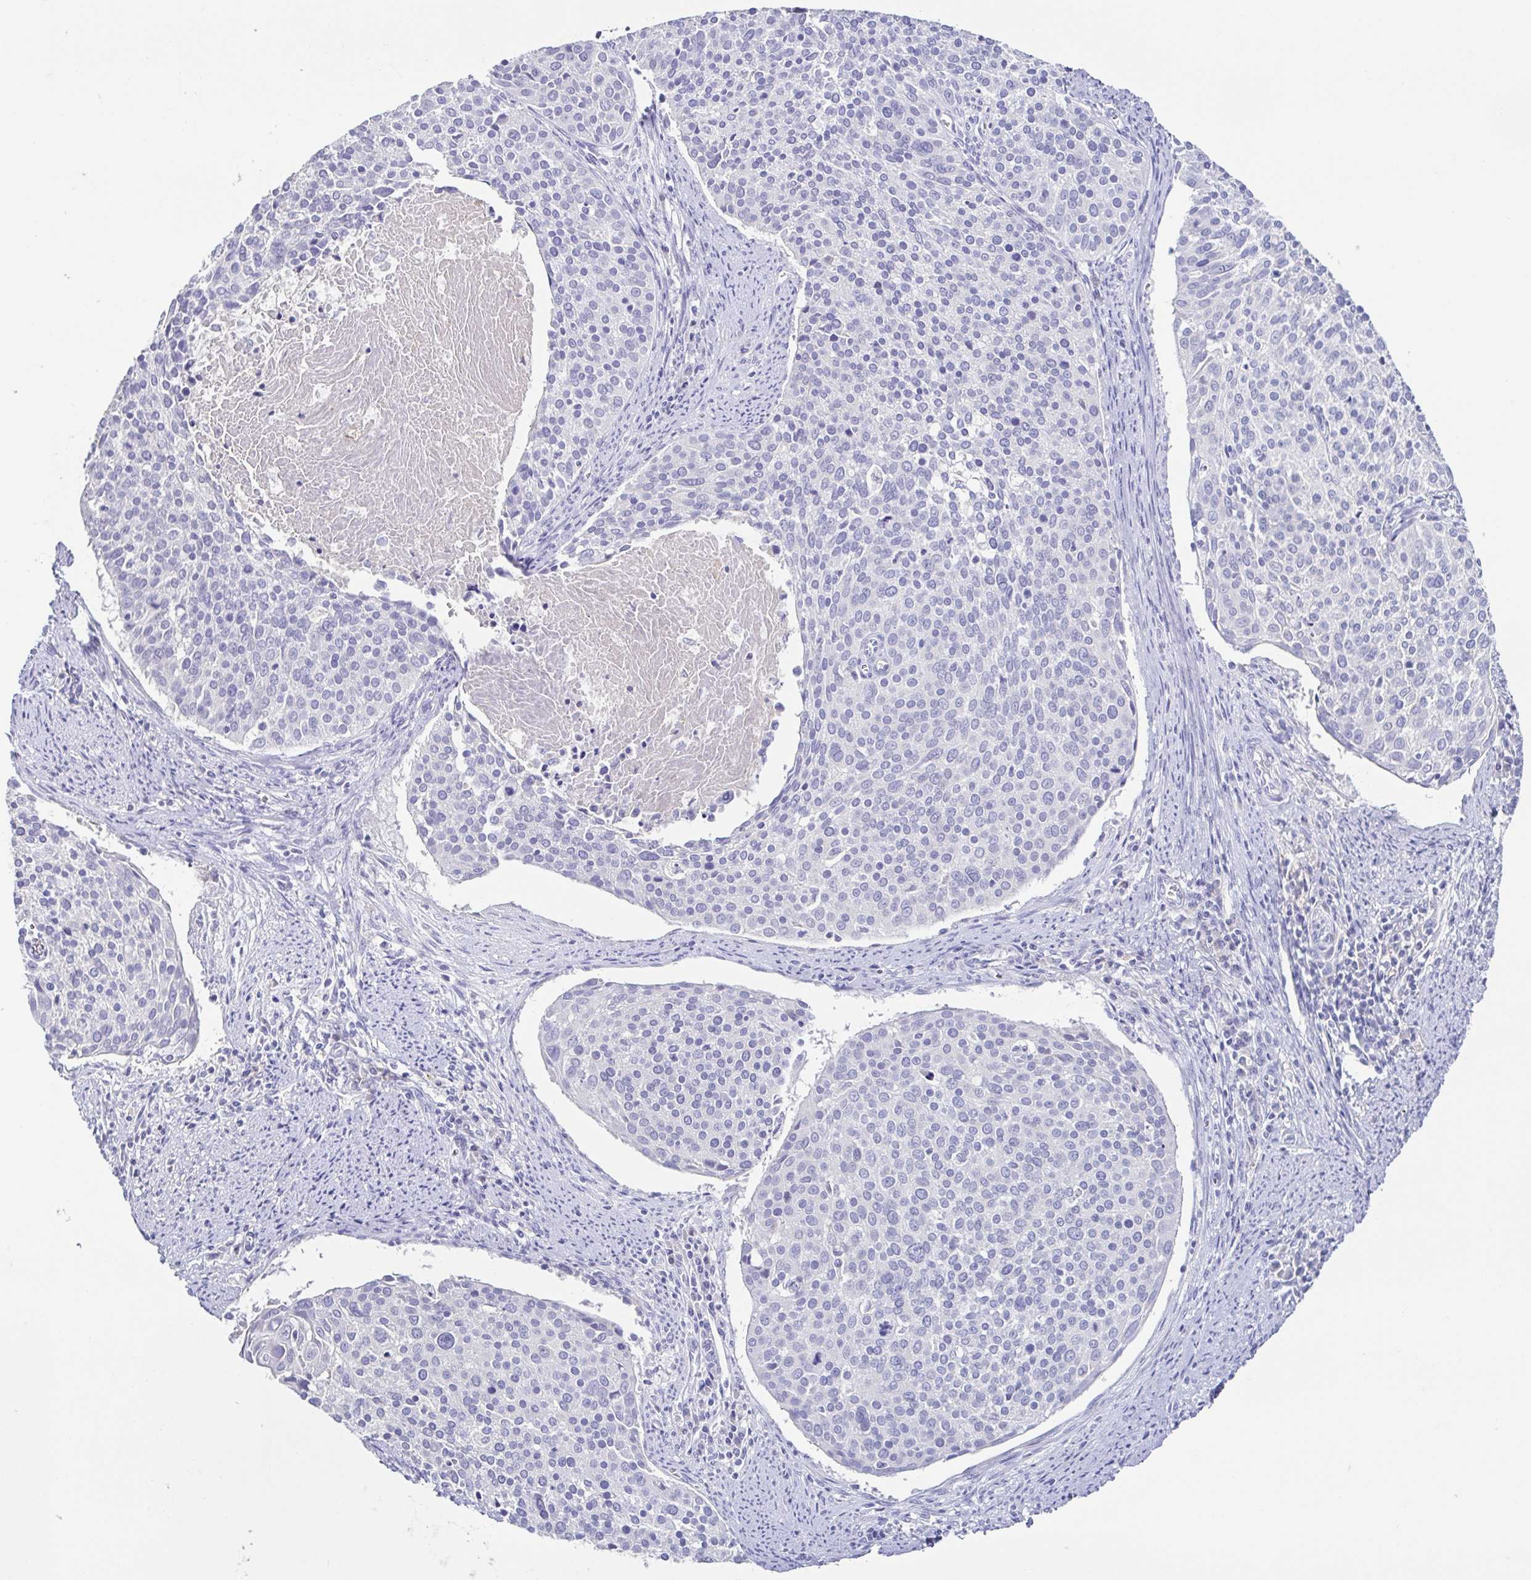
{"staining": {"intensity": "negative", "quantity": "none", "location": "none"}, "tissue": "cervical cancer", "cell_type": "Tumor cells", "image_type": "cancer", "snomed": [{"axis": "morphology", "description": "Squamous cell carcinoma, NOS"}, {"axis": "topography", "description": "Cervix"}], "caption": "Image shows no significant protein staining in tumor cells of cervical cancer (squamous cell carcinoma).", "gene": "RDH11", "patient": {"sex": "female", "age": 39}}